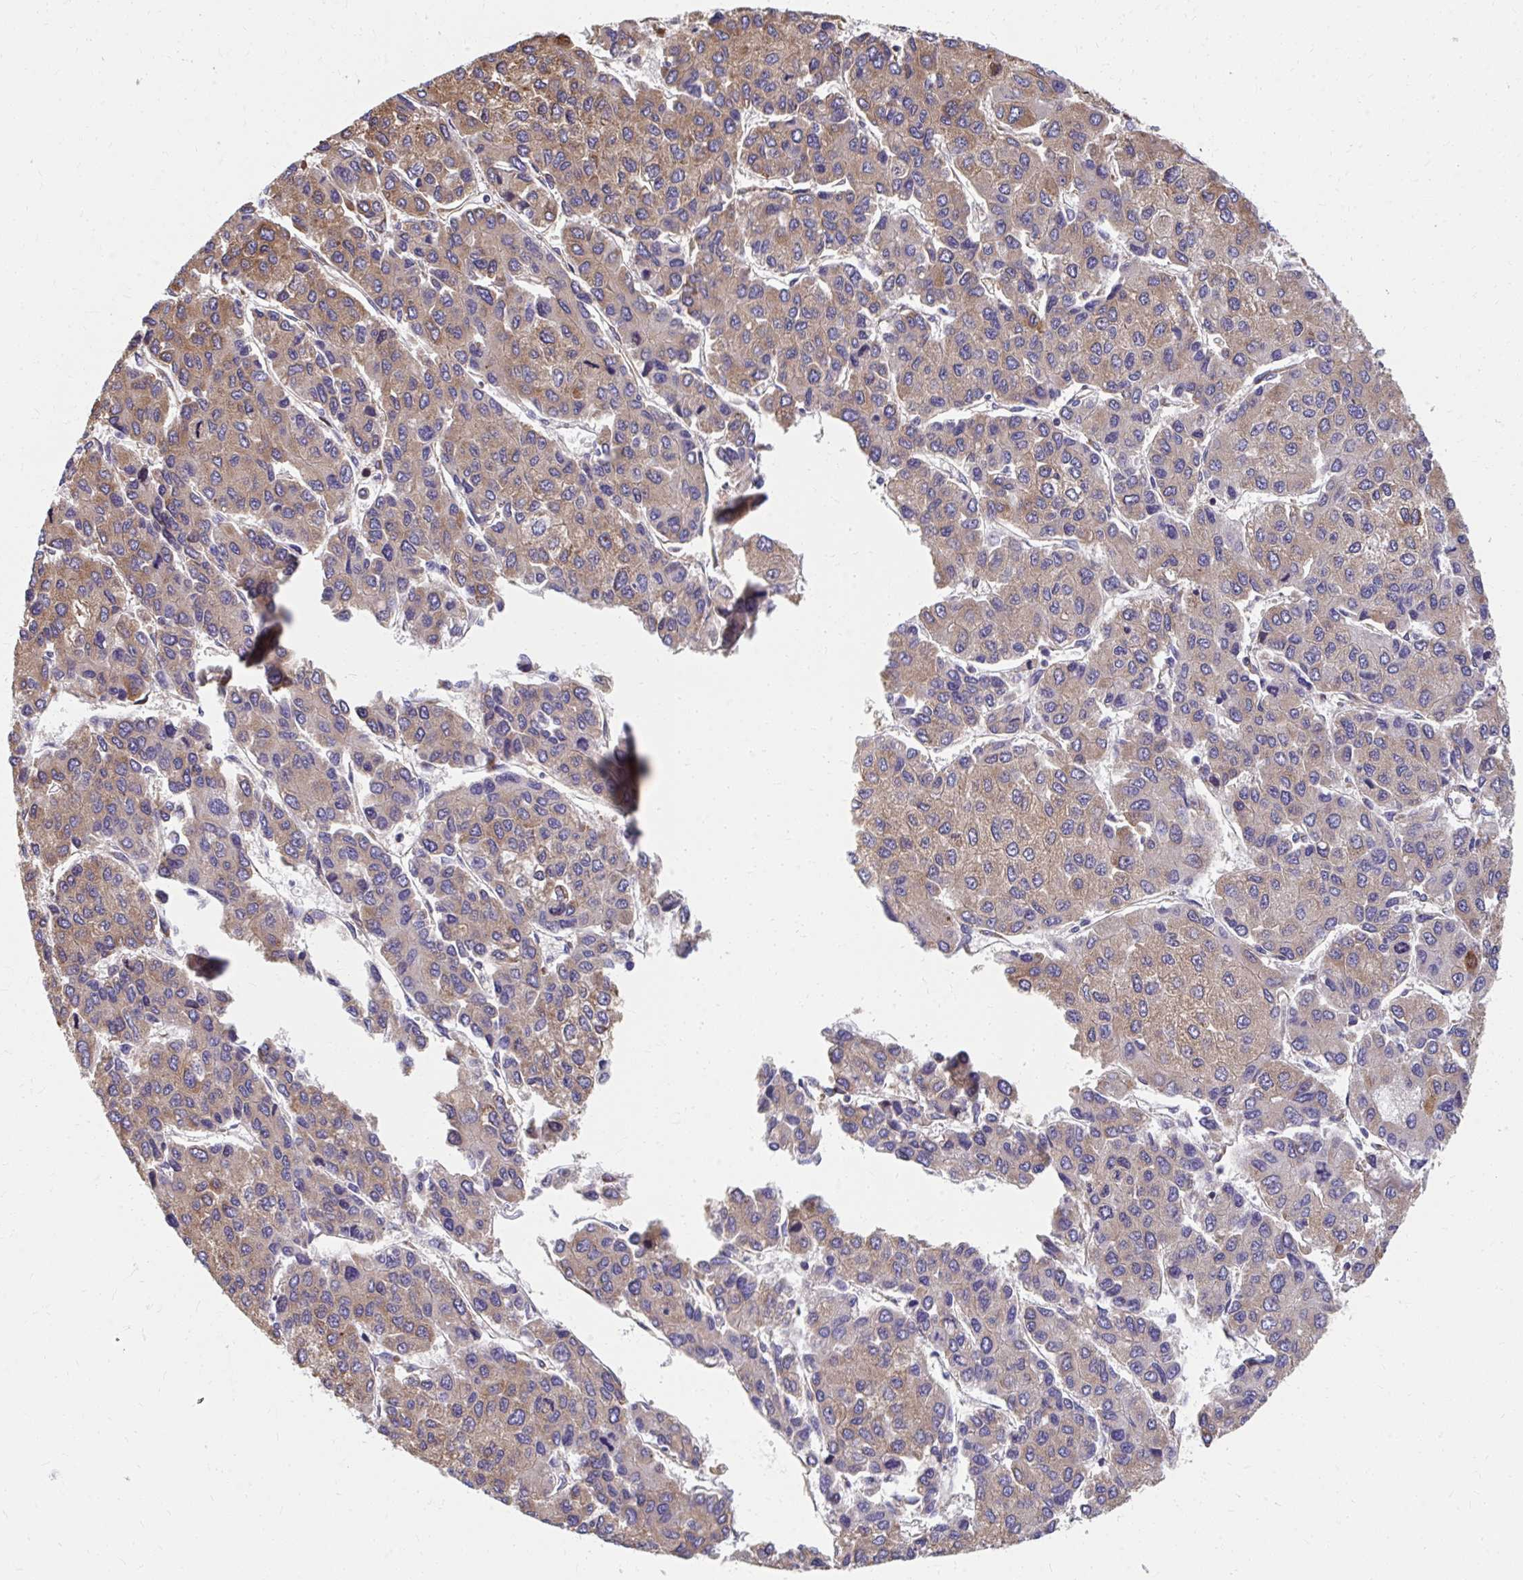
{"staining": {"intensity": "weak", "quantity": "25%-75%", "location": "cytoplasmic/membranous"}, "tissue": "liver cancer", "cell_type": "Tumor cells", "image_type": "cancer", "snomed": [{"axis": "morphology", "description": "Carcinoma, Hepatocellular, NOS"}, {"axis": "topography", "description": "Liver"}], "caption": "Human hepatocellular carcinoma (liver) stained with a brown dye demonstrates weak cytoplasmic/membranous positive positivity in approximately 25%-75% of tumor cells.", "gene": "ZNF778", "patient": {"sex": "female", "age": 66}}